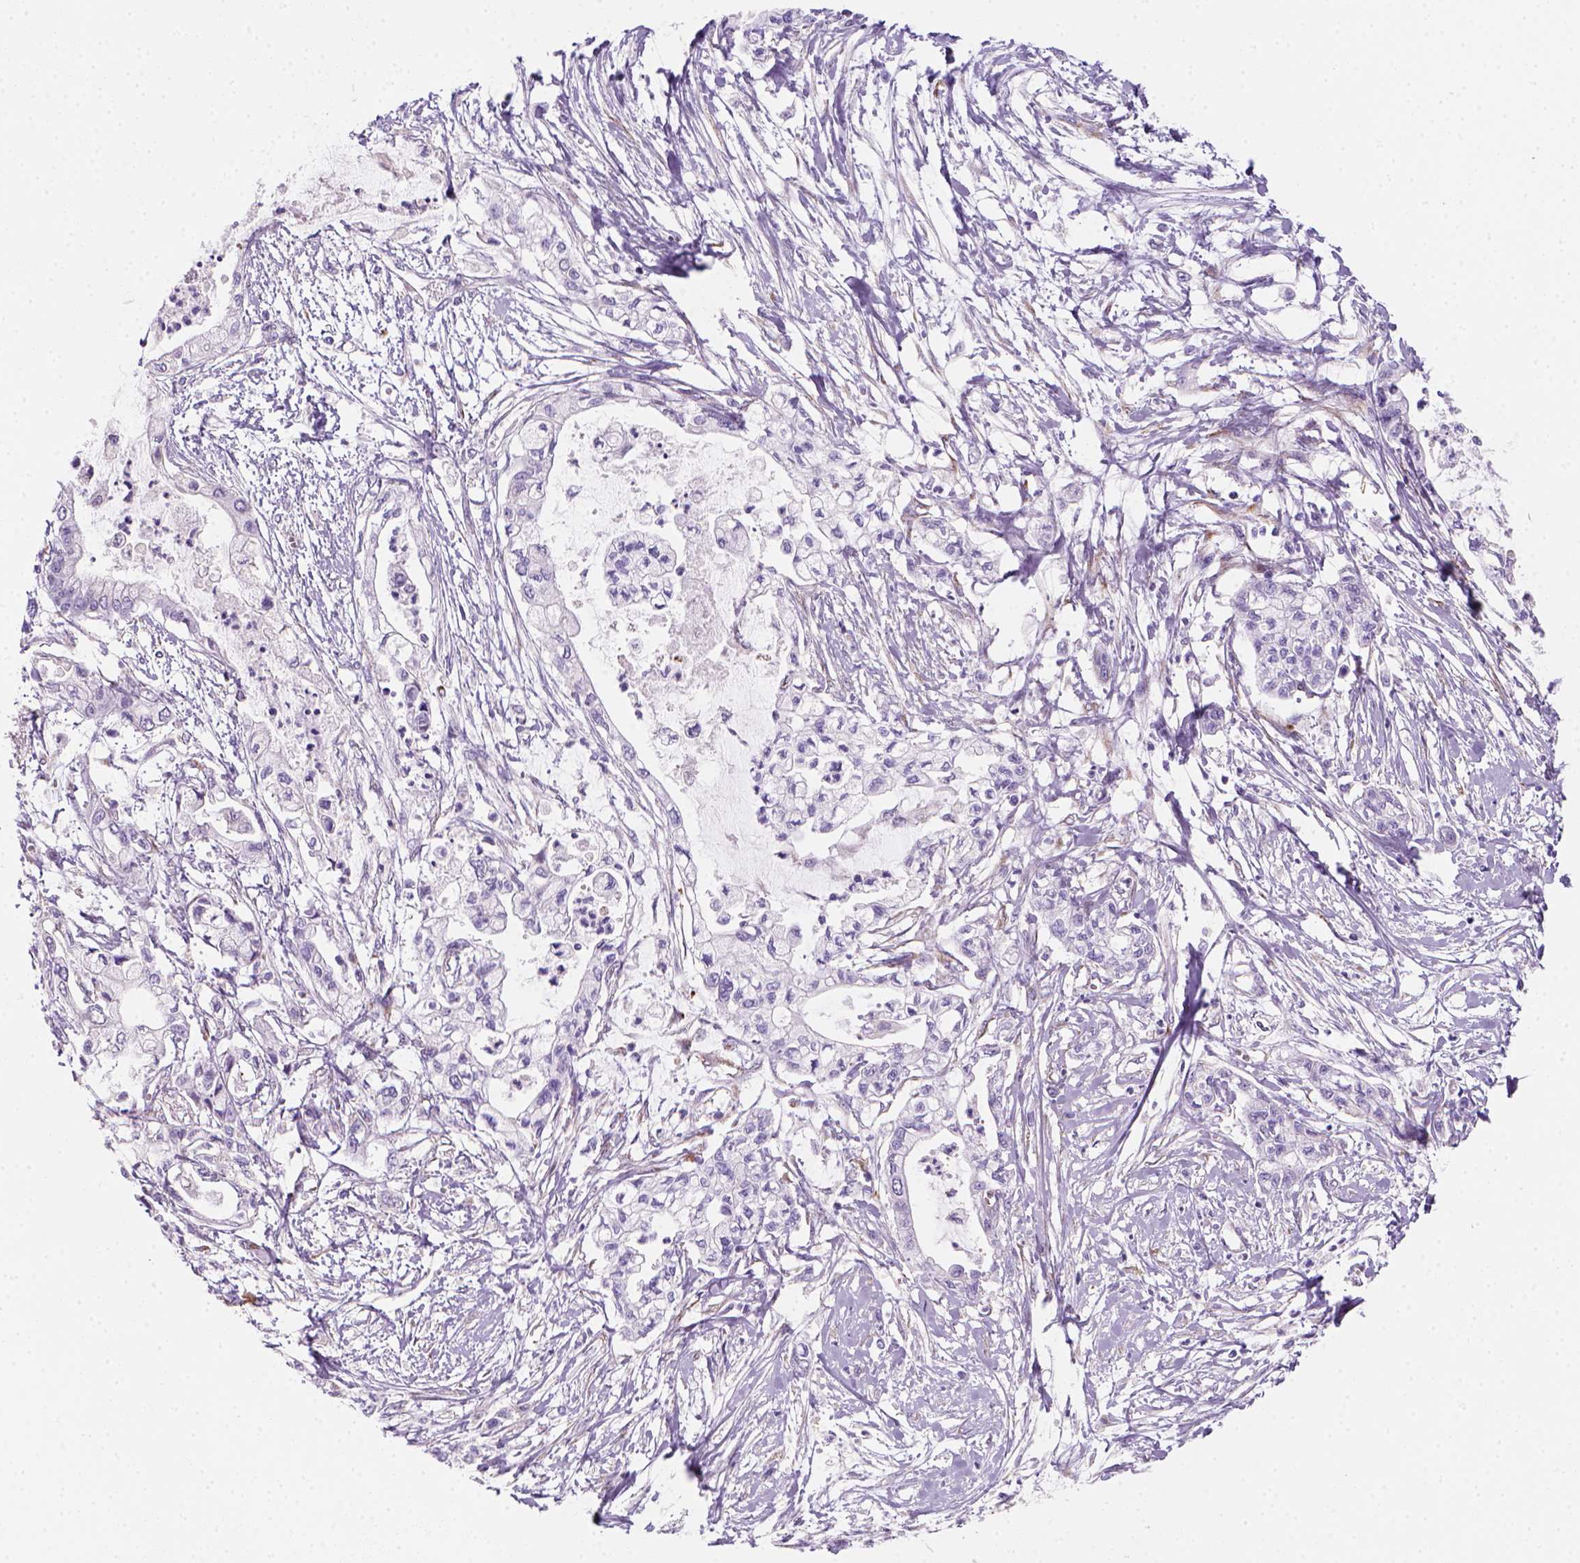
{"staining": {"intensity": "negative", "quantity": "none", "location": "none"}, "tissue": "pancreatic cancer", "cell_type": "Tumor cells", "image_type": "cancer", "snomed": [{"axis": "morphology", "description": "Adenocarcinoma, NOS"}, {"axis": "topography", "description": "Pancreas"}], "caption": "Immunohistochemistry histopathology image of neoplastic tissue: pancreatic cancer (adenocarcinoma) stained with DAB reveals no significant protein expression in tumor cells.", "gene": "CES2", "patient": {"sex": "male", "age": 54}}